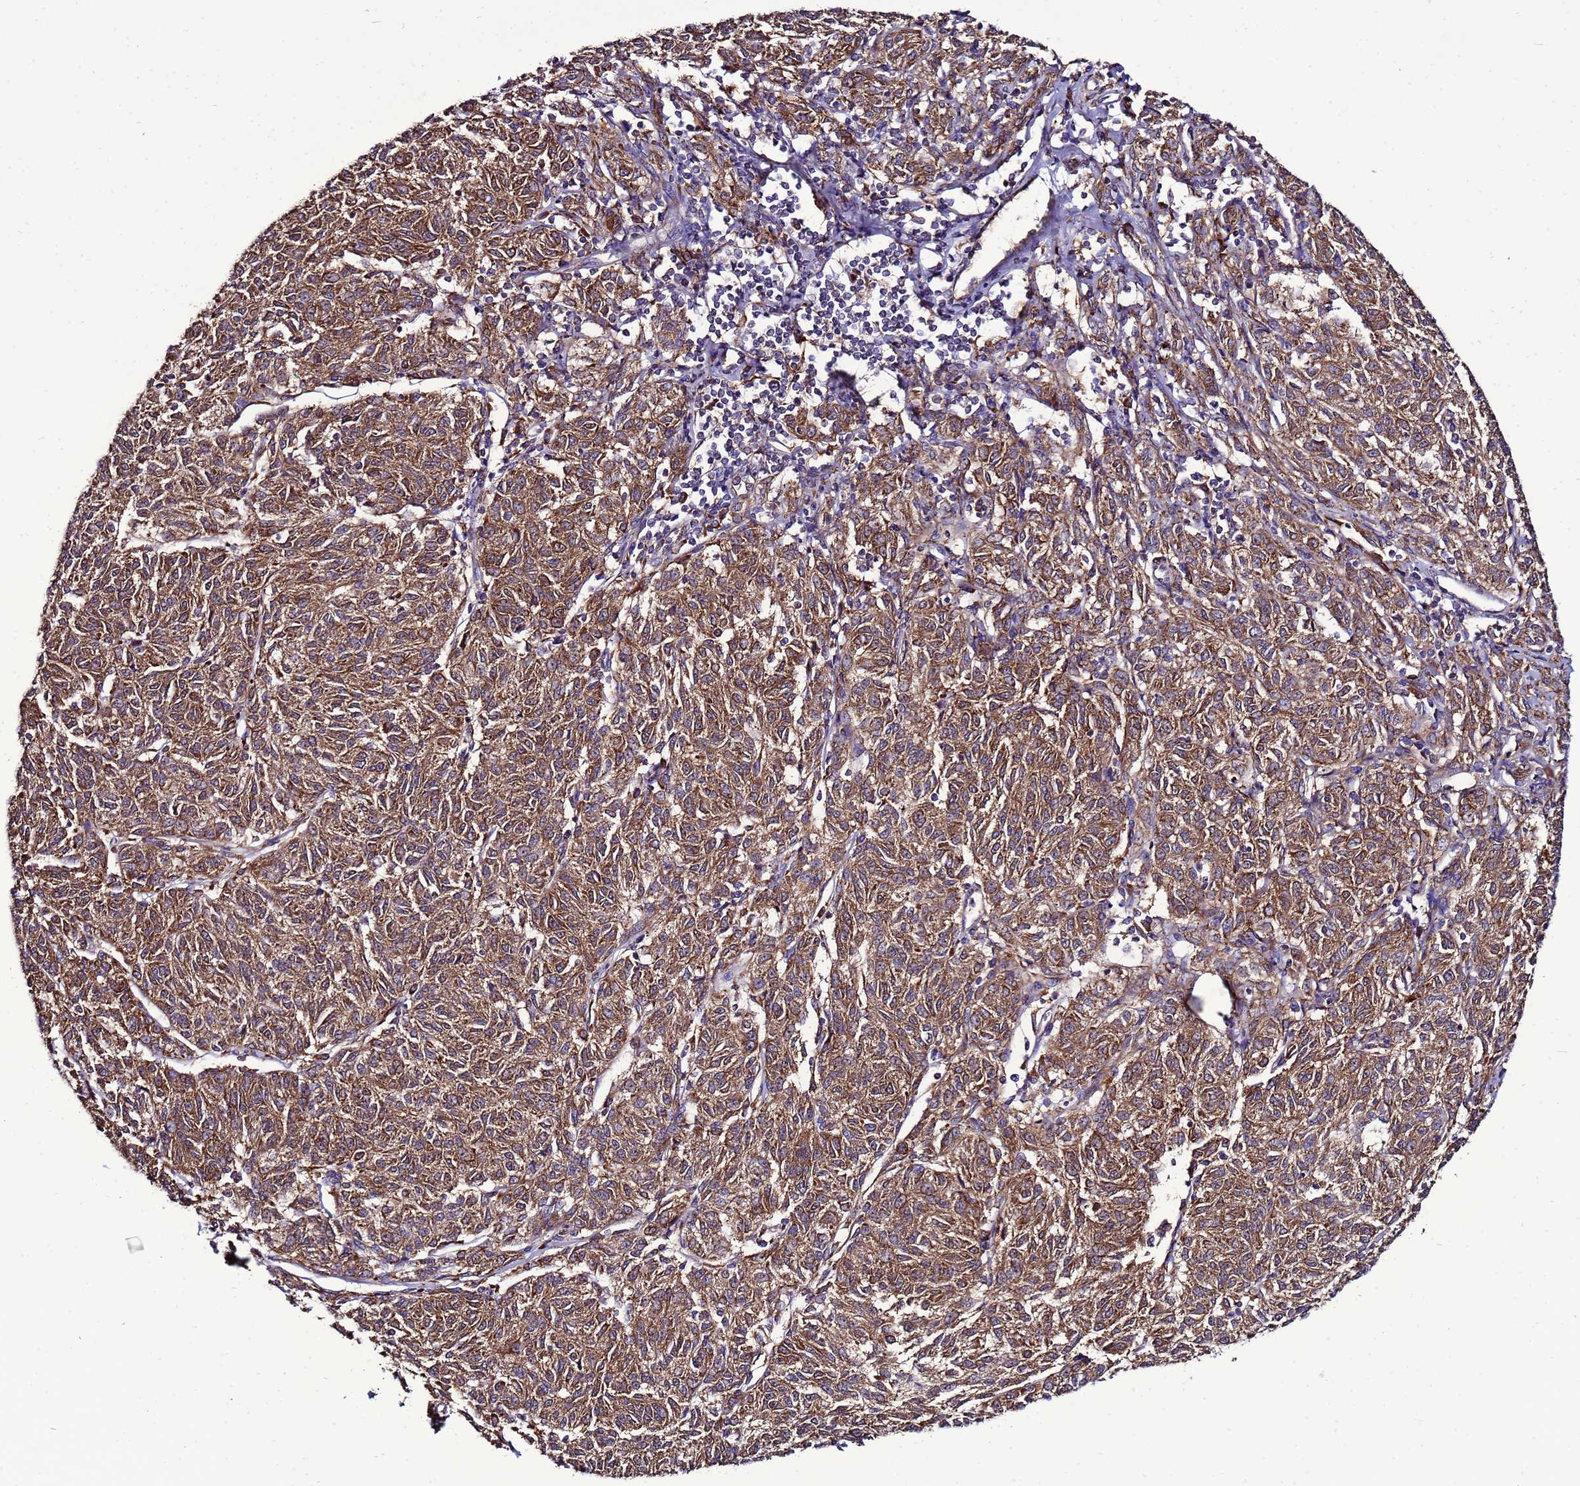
{"staining": {"intensity": "moderate", "quantity": ">75%", "location": "cytoplasmic/membranous"}, "tissue": "melanoma", "cell_type": "Tumor cells", "image_type": "cancer", "snomed": [{"axis": "morphology", "description": "Malignant melanoma, NOS"}, {"axis": "topography", "description": "Skin"}], "caption": "A micrograph showing moderate cytoplasmic/membranous staining in about >75% of tumor cells in malignant melanoma, as visualized by brown immunohistochemical staining.", "gene": "ANTKMT", "patient": {"sex": "female", "age": 72}}